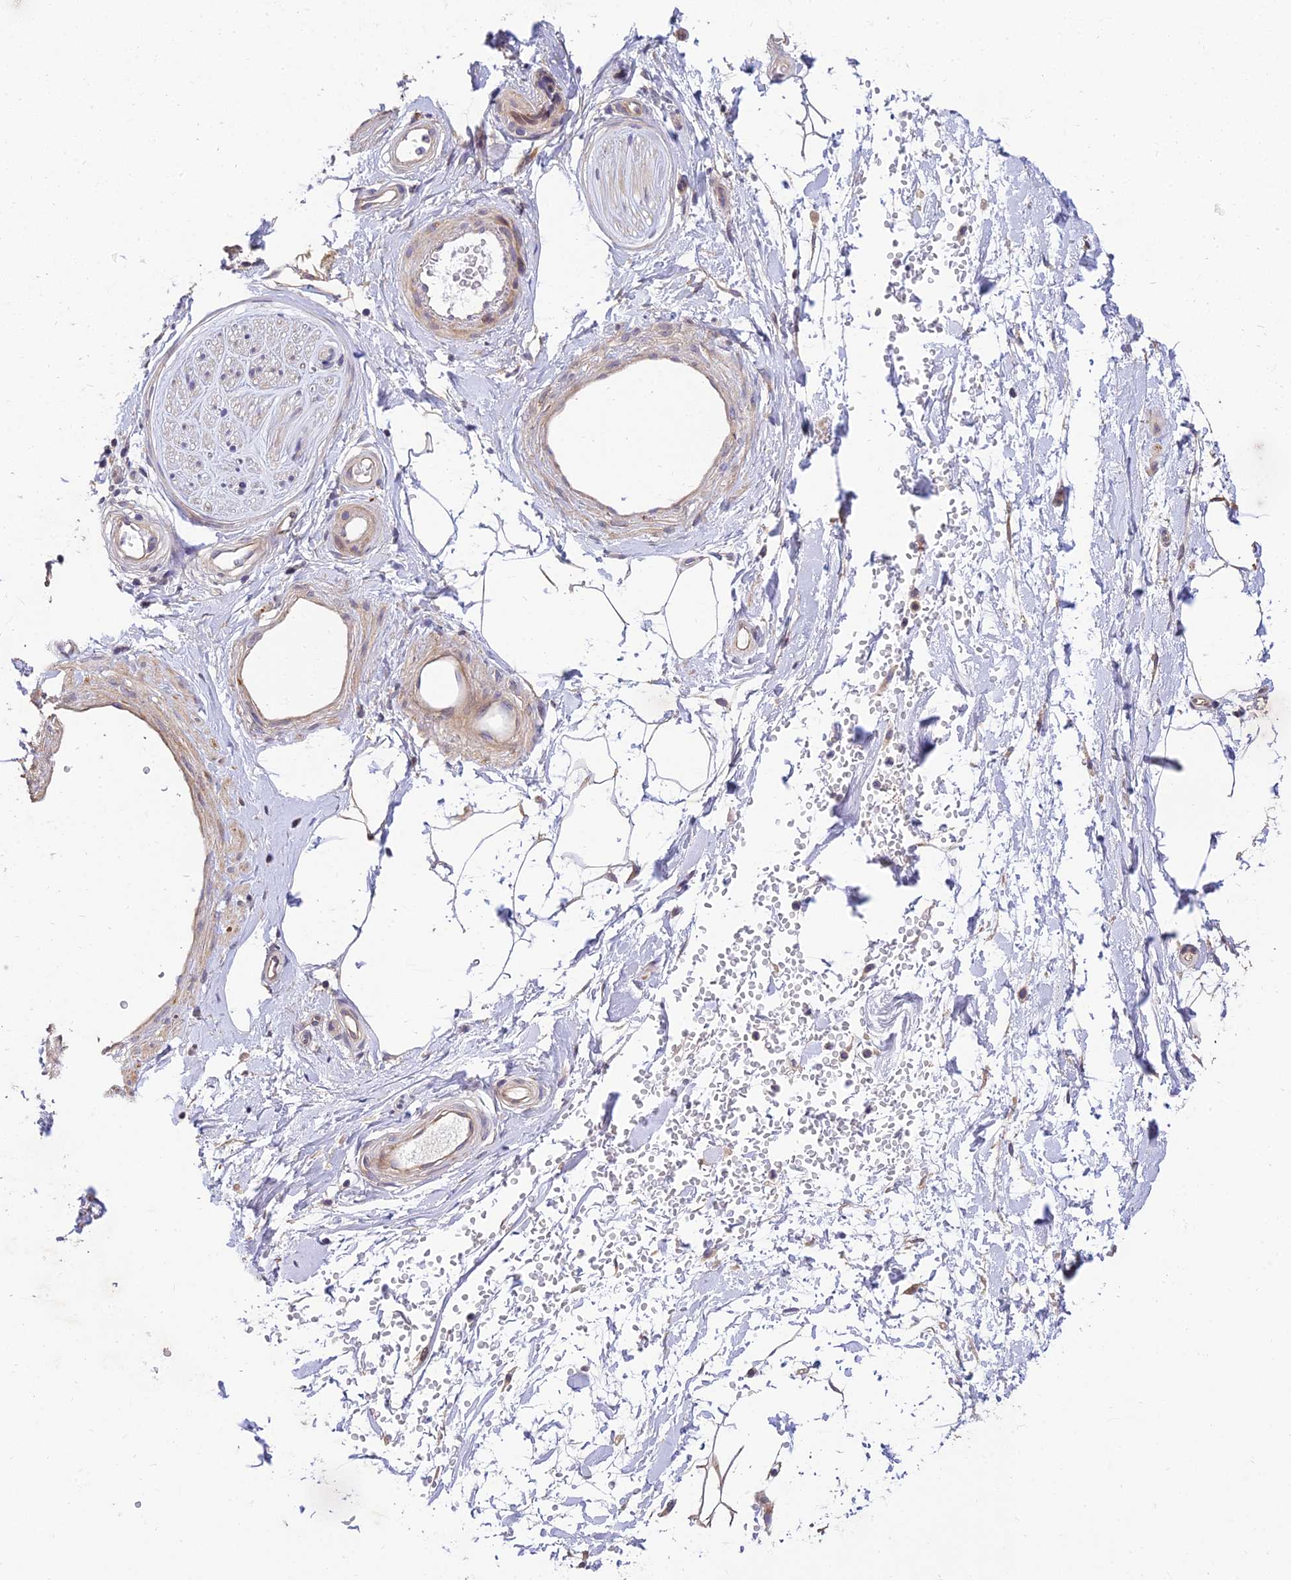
{"staining": {"intensity": "negative", "quantity": "none", "location": "none"}, "tissue": "adipose tissue", "cell_type": "Adipocytes", "image_type": "normal", "snomed": [{"axis": "morphology", "description": "Normal tissue, NOS"}, {"axis": "topography", "description": "Soft tissue"}, {"axis": "topography", "description": "Adipose tissue"}, {"axis": "topography", "description": "Vascular tissue"}, {"axis": "topography", "description": "Peripheral nerve tissue"}], "caption": "This is a micrograph of immunohistochemistry (IHC) staining of benign adipose tissue, which shows no staining in adipocytes.", "gene": "ARL8A", "patient": {"sex": "male", "age": 74}}